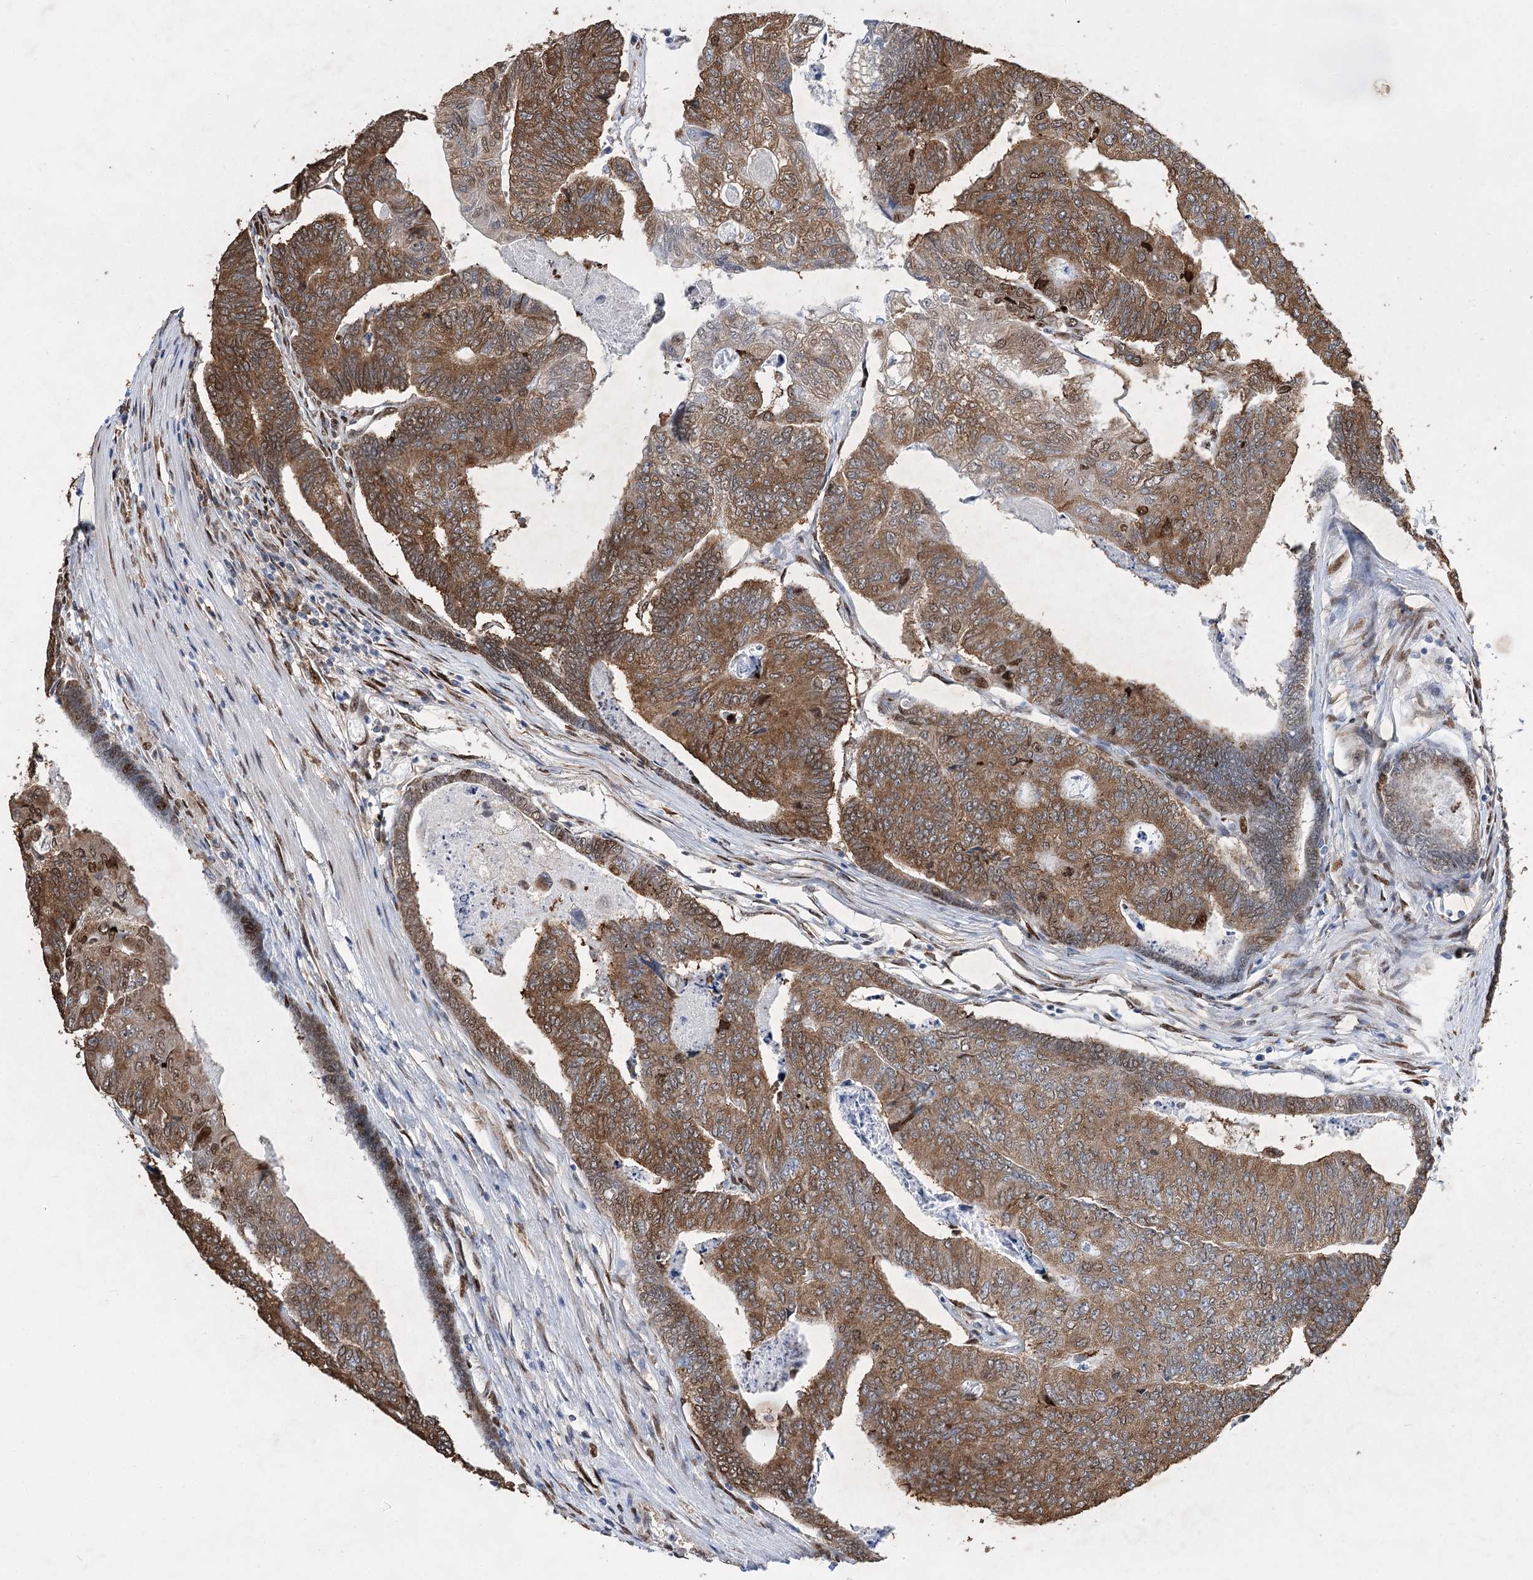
{"staining": {"intensity": "moderate", "quantity": ">75%", "location": "cytoplasmic/membranous"}, "tissue": "colorectal cancer", "cell_type": "Tumor cells", "image_type": "cancer", "snomed": [{"axis": "morphology", "description": "Adenocarcinoma, NOS"}, {"axis": "topography", "description": "Colon"}], "caption": "Protein staining demonstrates moderate cytoplasmic/membranous staining in about >75% of tumor cells in colorectal cancer.", "gene": "NFU1", "patient": {"sex": "female", "age": 67}}